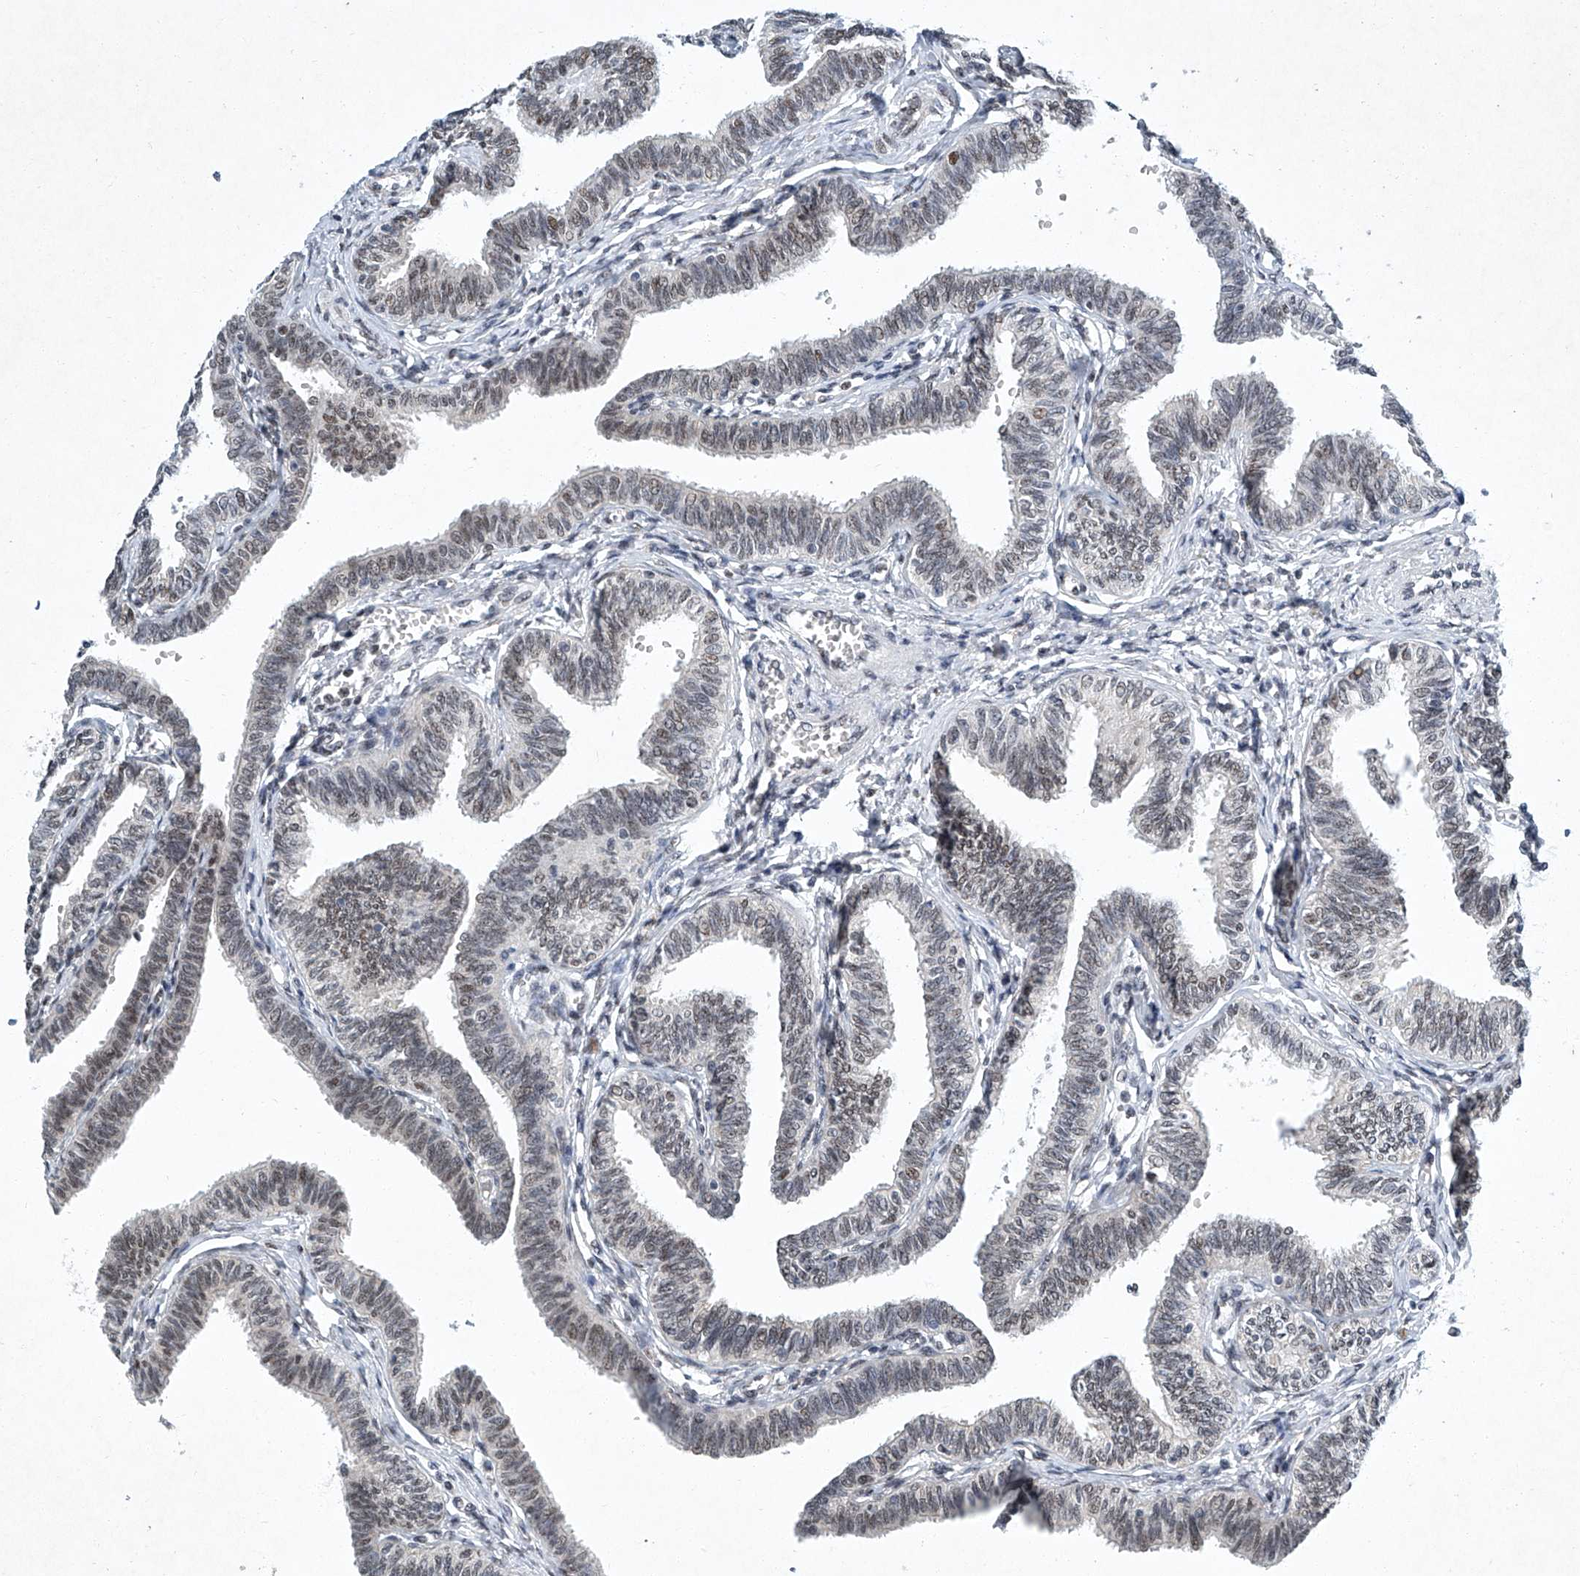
{"staining": {"intensity": "moderate", "quantity": ">75%", "location": "nuclear"}, "tissue": "fallopian tube", "cell_type": "Glandular cells", "image_type": "normal", "snomed": [{"axis": "morphology", "description": "Normal tissue, NOS"}, {"axis": "topography", "description": "Fallopian tube"}, {"axis": "topography", "description": "Ovary"}], "caption": "Immunohistochemistry (DAB) staining of unremarkable fallopian tube reveals moderate nuclear protein staining in approximately >75% of glandular cells.", "gene": "TFDP1", "patient": {"sex": "female", "age": 23}}